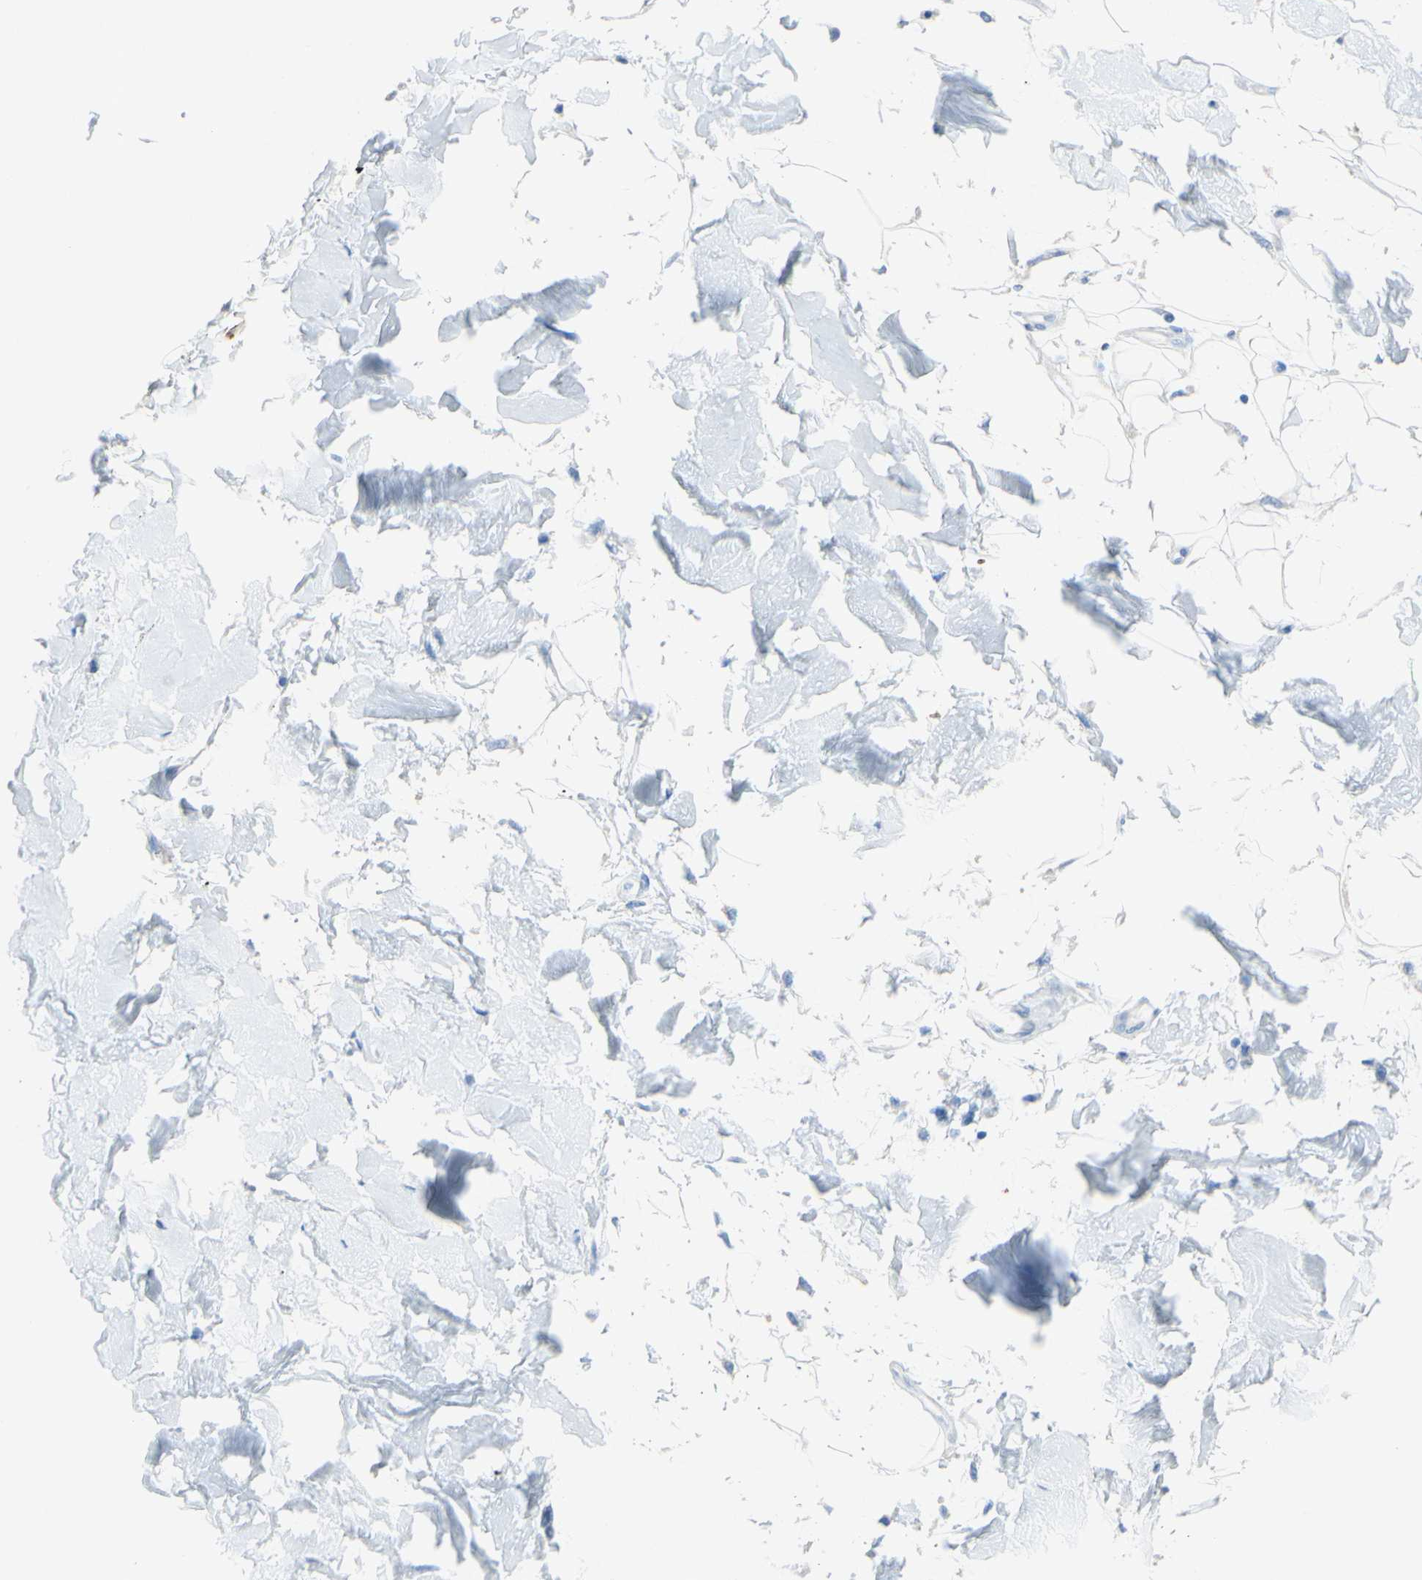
{"staining": {"intensity": "negative", "quantity": "none", "location": "none"}, "tissue": "adipose tissue", "cell_type": "Adipocytes", "image_type": "normal", "snomed": [{"axis": "morphology", "description": "Squamous cell carcinoma, NOS"}, {"axis": "topography", "description": "Skin"}], "caption": "This photomicrograph is of unremarkable adipose tissue stained with immunohistochemistry (IHC) to label a protein in brown with the nuclei are counter-stained blue. There is no expression in adipocytes. (IHC, brightfield microscopy, high magnification).", "gene": "DSC2", "patient": {"sex": "male", "age": 83}}